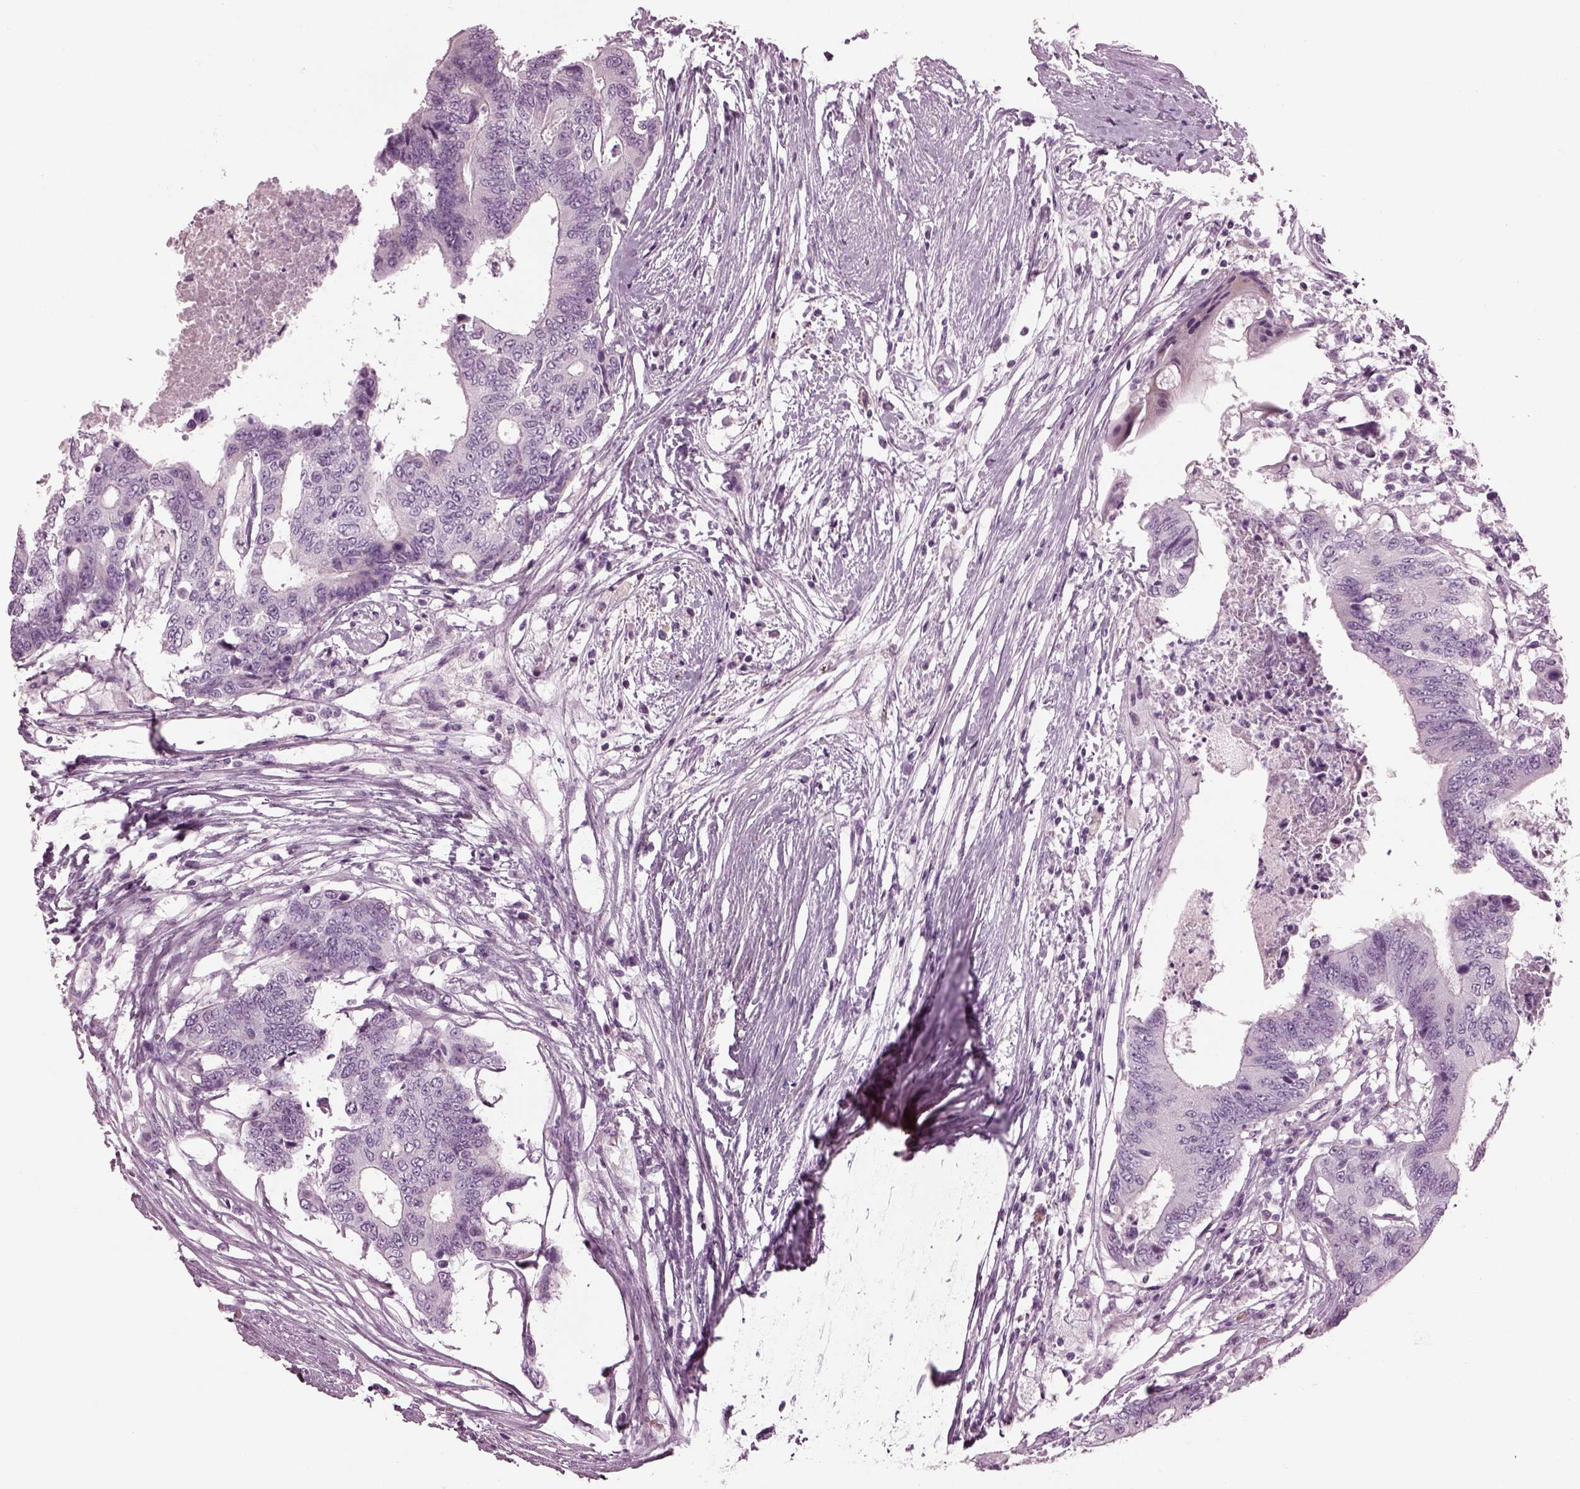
{"staining": {"intensity": "negative", "quantity": "none", "location": "none"}, "tissue": "colorectal cancer", "cell_type": "Tumor cells", "image_type": "cancer", "snomed": [{"axis": "morphology", "description": "Adenocarcinoma, NOS"}, {"axis": "topography", "description": "Colon"}], "caption": "An image of human colorectal cancer (adenocarcinoma) is negative for staining in tumor cells.", "gene": "DPYSL5", "patient": {"sex": "female", "age": 48}}